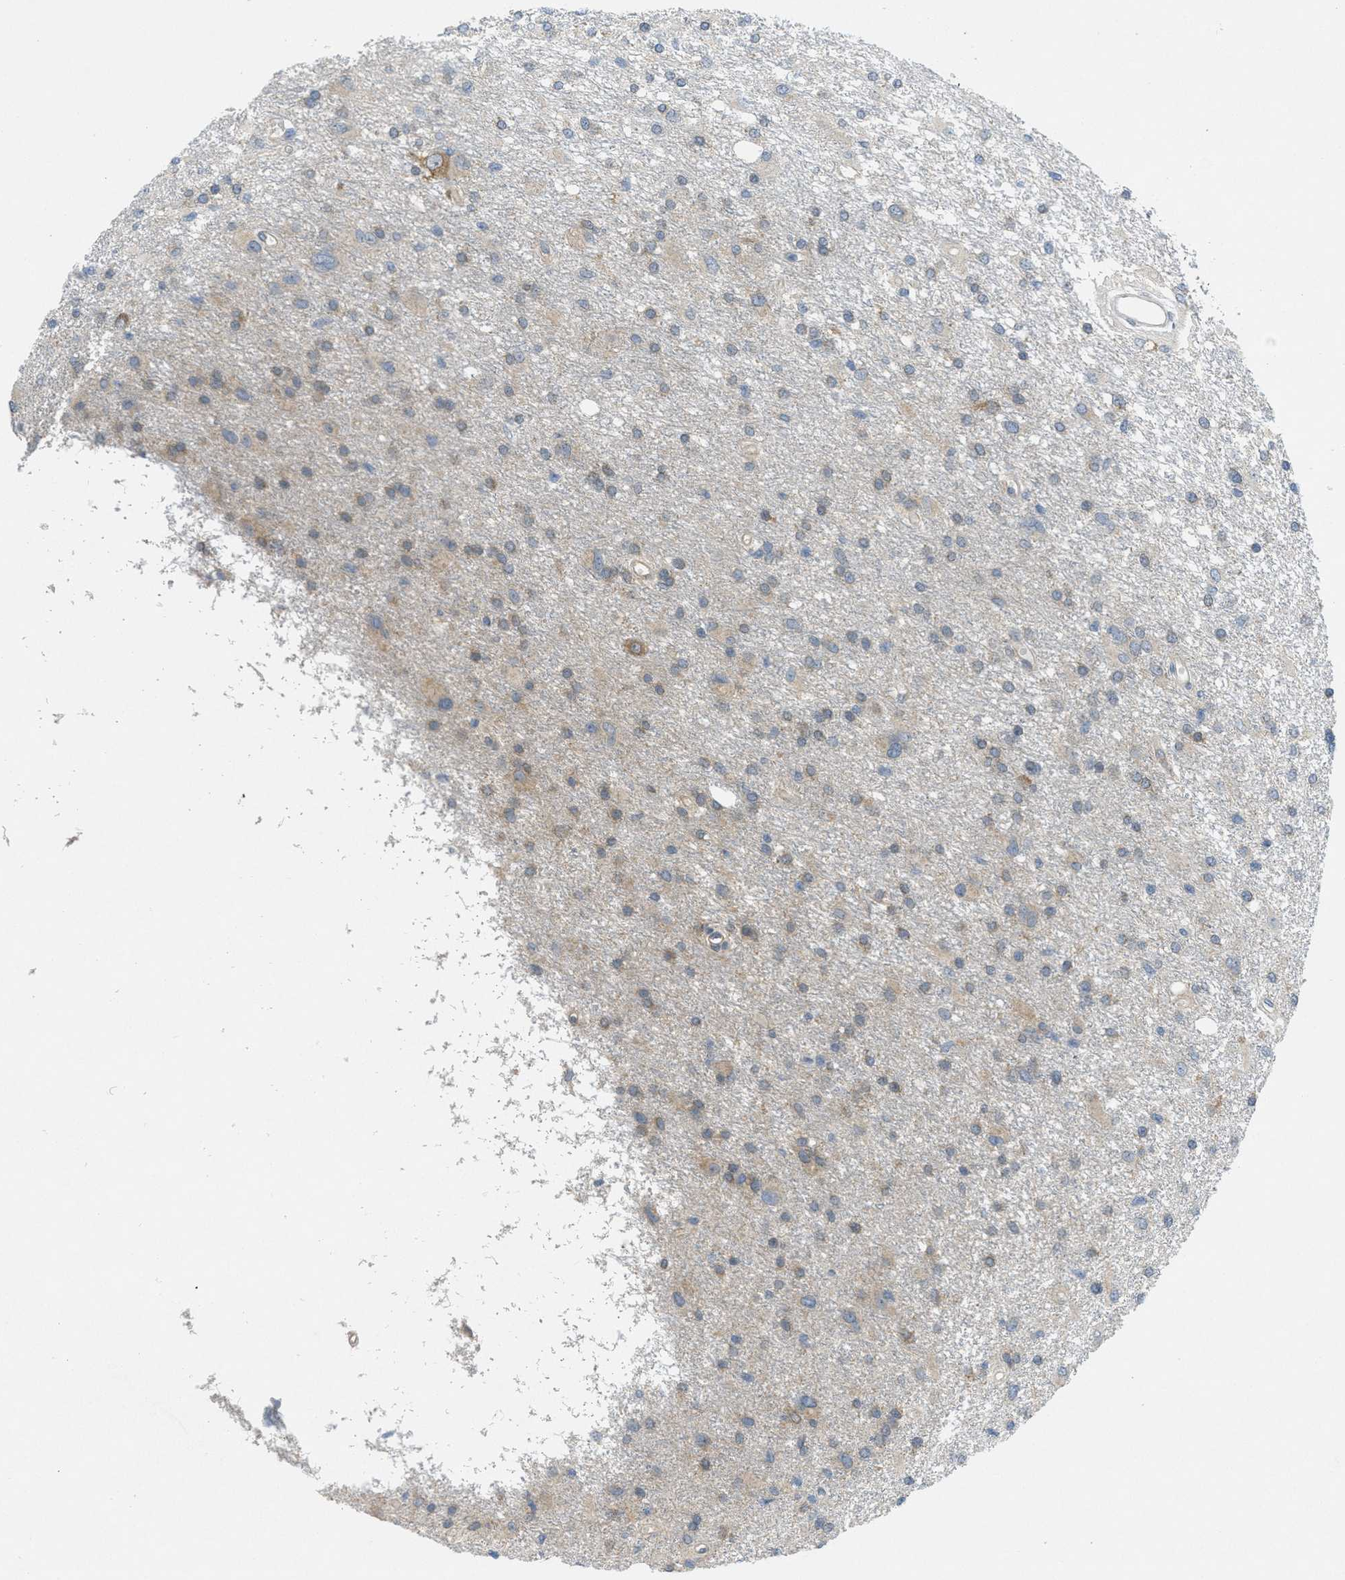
{"staining": {"intensity": "weak", "quantity": "<25%", "location": "cytoplasmic/membranous"}, "tissue": "glioma", "cell_type": "Tumor cells", "image_type": "cancer", "snomed": [{"axis": "morphology", "description": "Glioma, malignant, High grade"}, {"axis": "topography", "description": "Brain"}], "caption": "Photomicrograph shows no significant protein positivity in tumor cells of glioma. The staining was performed using DAB (3,3'-diaminobenzidine) to visualize the protein expression in brown, while the nuclei were stained in blue with hematoxylin (Magnification: 20x).", "gene": "ZFYVE9", "patient": {"sex": "female", "age": 59}}